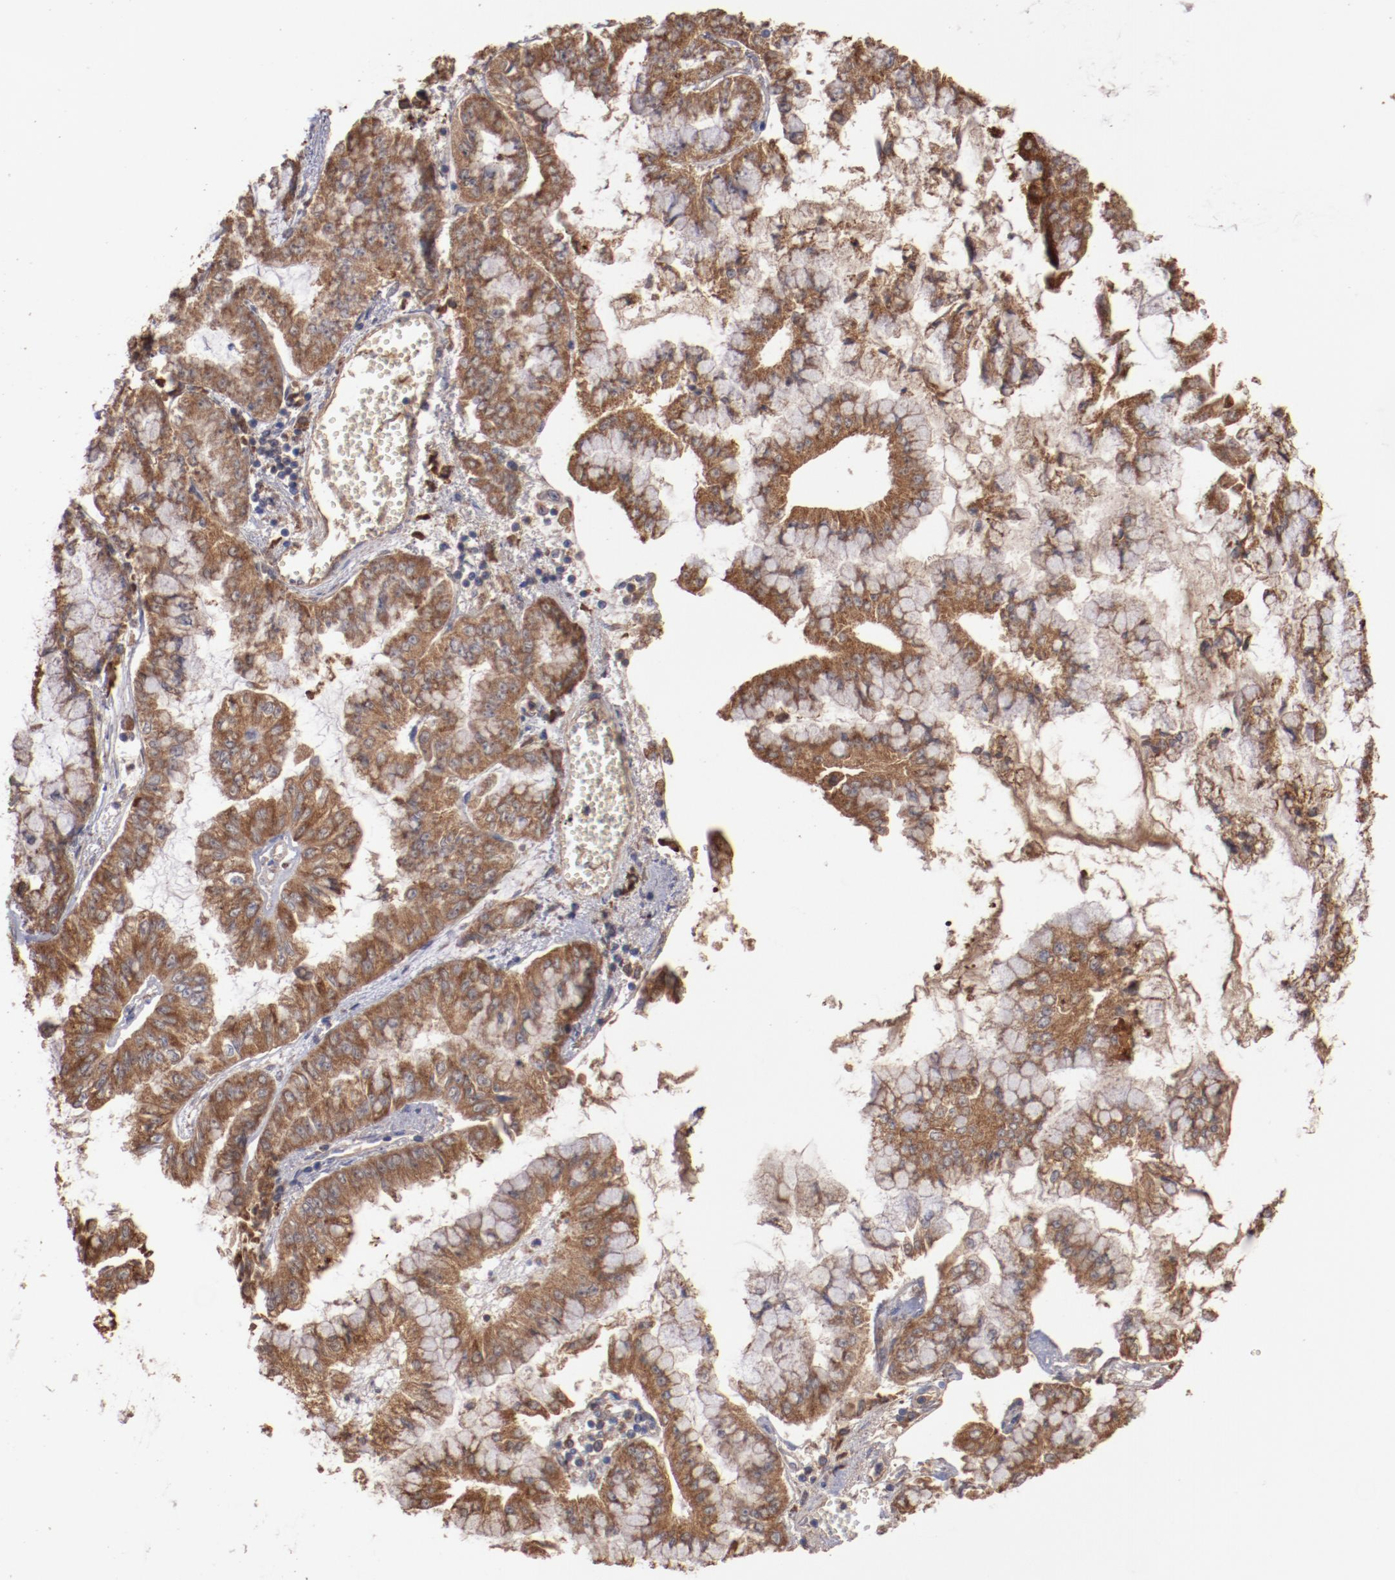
{"staining": {"intensity": "moderate", "quantity": ">75%", "location": "cytoplasmic/membranous"}, "tissue": "liver cancer", "cell_type": "Tumor cells", "image_type": "cancer", "snomed": [{"axis": "morphology", "description": "Cholangiocarcinoma"}, {"axis": "topography", "description": "Liver"}], "caption": "There is medium levels of moderate cytoplasmic/membranous staining in tumor cells of liver cancer (cholangiocarcinoma), as demonstrated by immunohistochemical staining (brown color).", "gene": "NFKBIE", "patient": {"sex": "female", "age": 79}}